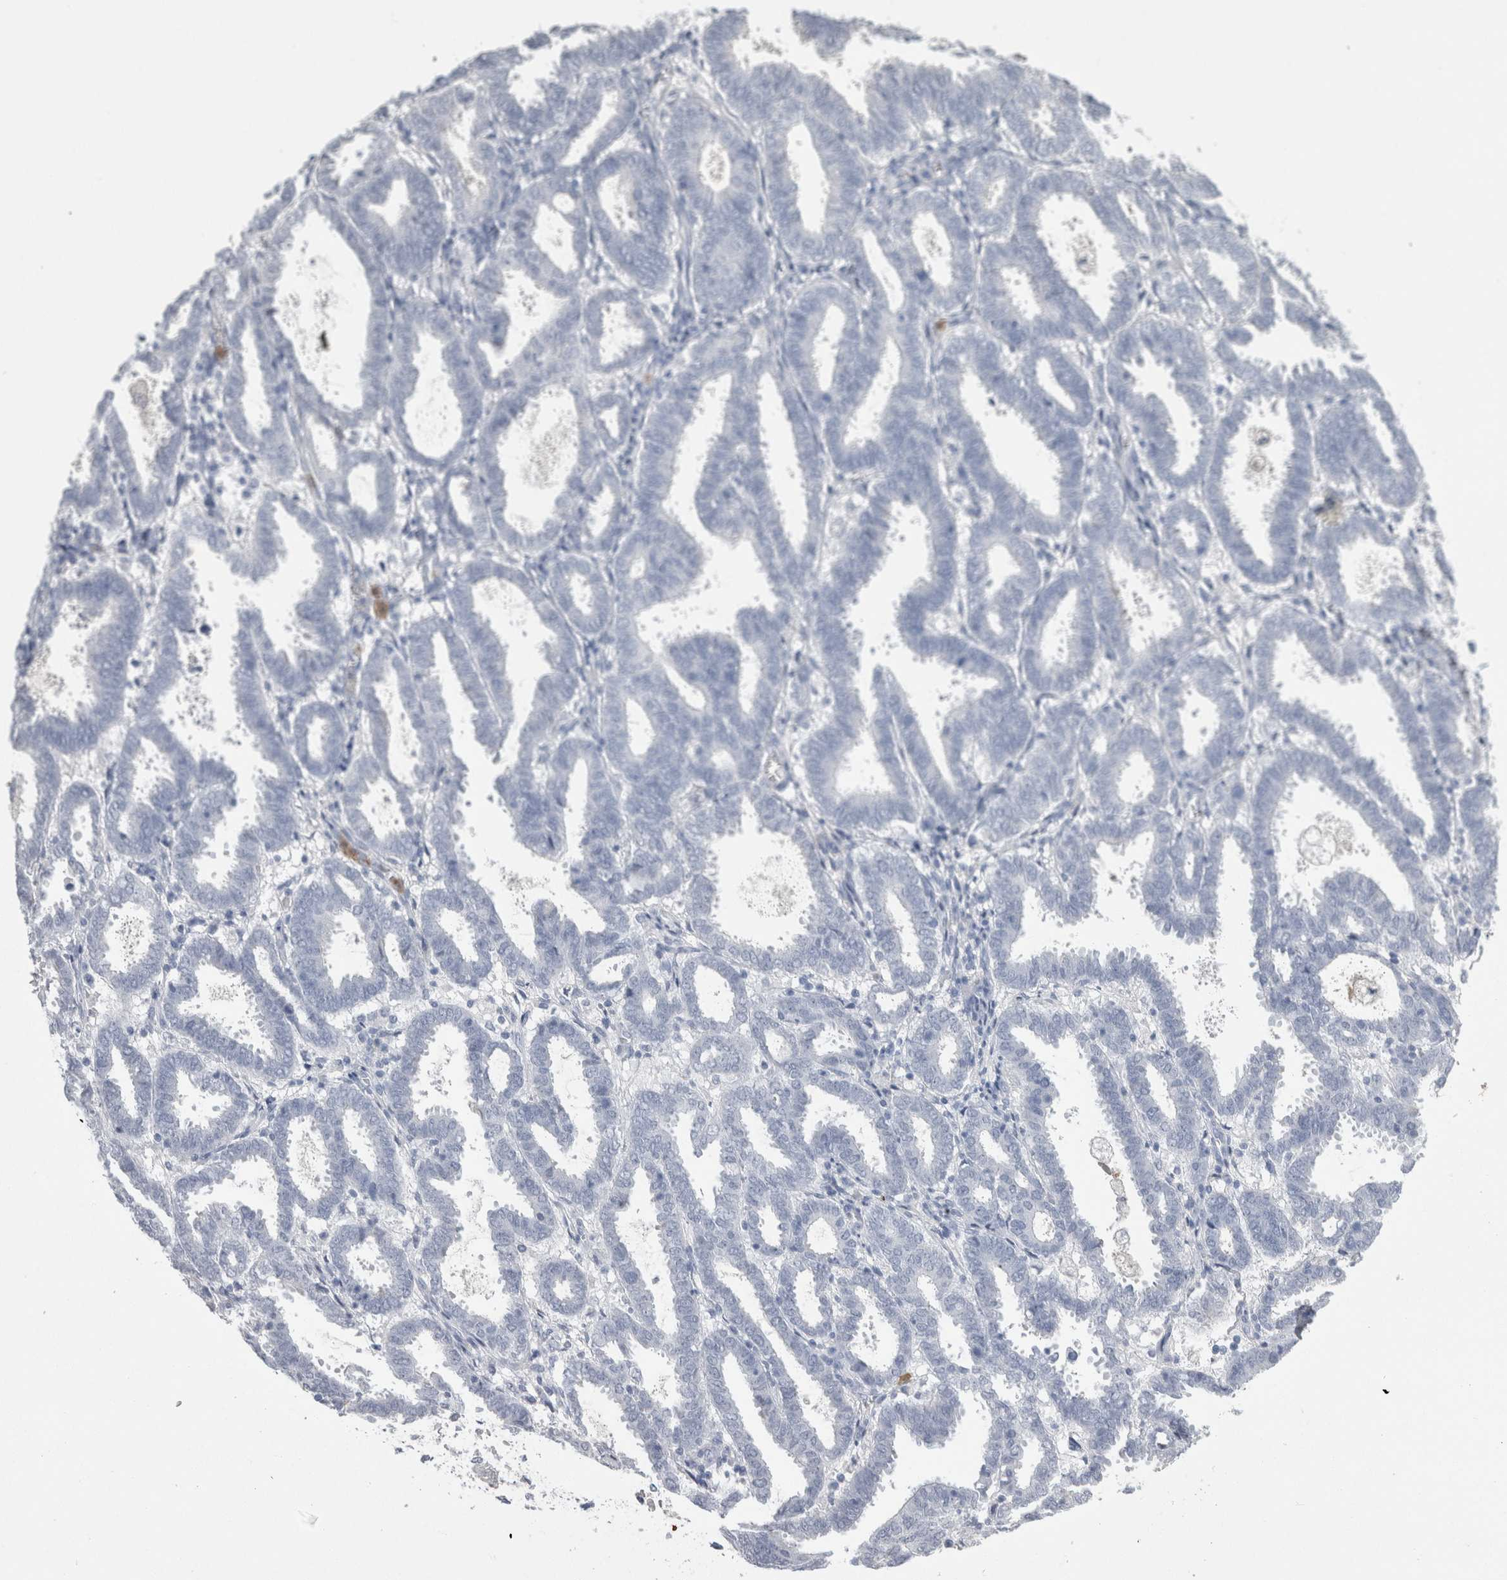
{"staining": {"intensity": "negative", "quantity": "none", "location": "none"}, "tissue": "endometrial cancer", "cell_type": "Tumor cells", "image_type": "cancer", "snomed": [{"axis": "morphology", "description": "Adenocarcinoma, NOS"}, {"axis": "topography", "description": "Uterus"}], "caption": "The image displays no significant positivity in tumor cells of endometrial cancer (adenocarcinoma).", "gene": "S100A12", "patient": {"sex": "female", "age": 83}}